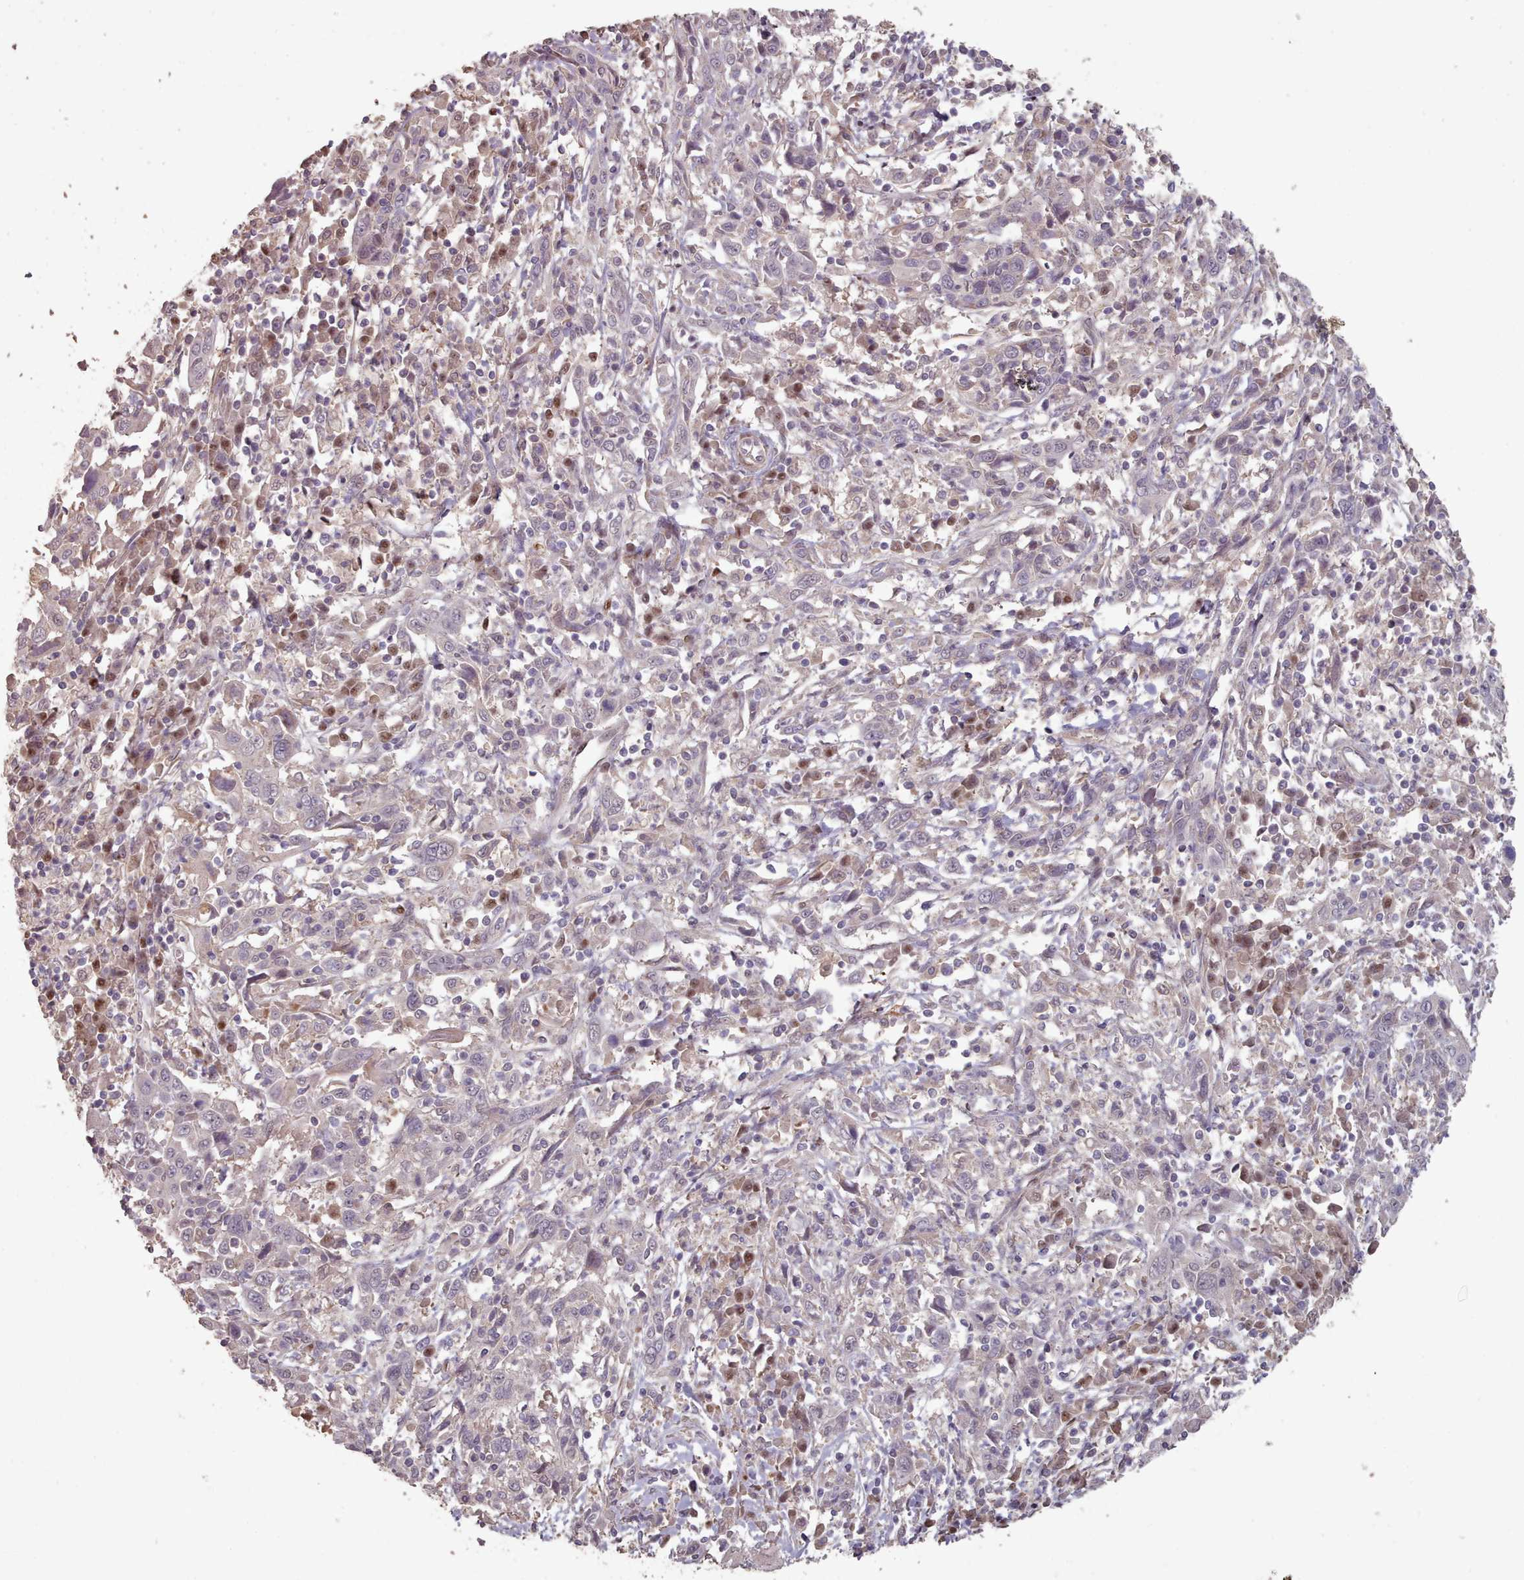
{"staining": {"intensity": "negative", "quantity": "none", "location": "none"}, "tissue": "cervical cancer", "cell_type": "Tumor cells", "image_type": "cancer", "snomed": [{"axis": "morphology", "description": "Squamous cell carcinoma, NOS"}, {"axis": "topography", "description": "Cervix"}], "caption": "Immunohistochemistry (IHC) histopathology image of neoplastic tissue: human cervical squamous cell carcinoma stained with DAB demonstrates no significant protein expression in tumor cells.", "gene": "ERCC6L", "patient": {"sex": "female", "age": 46}}